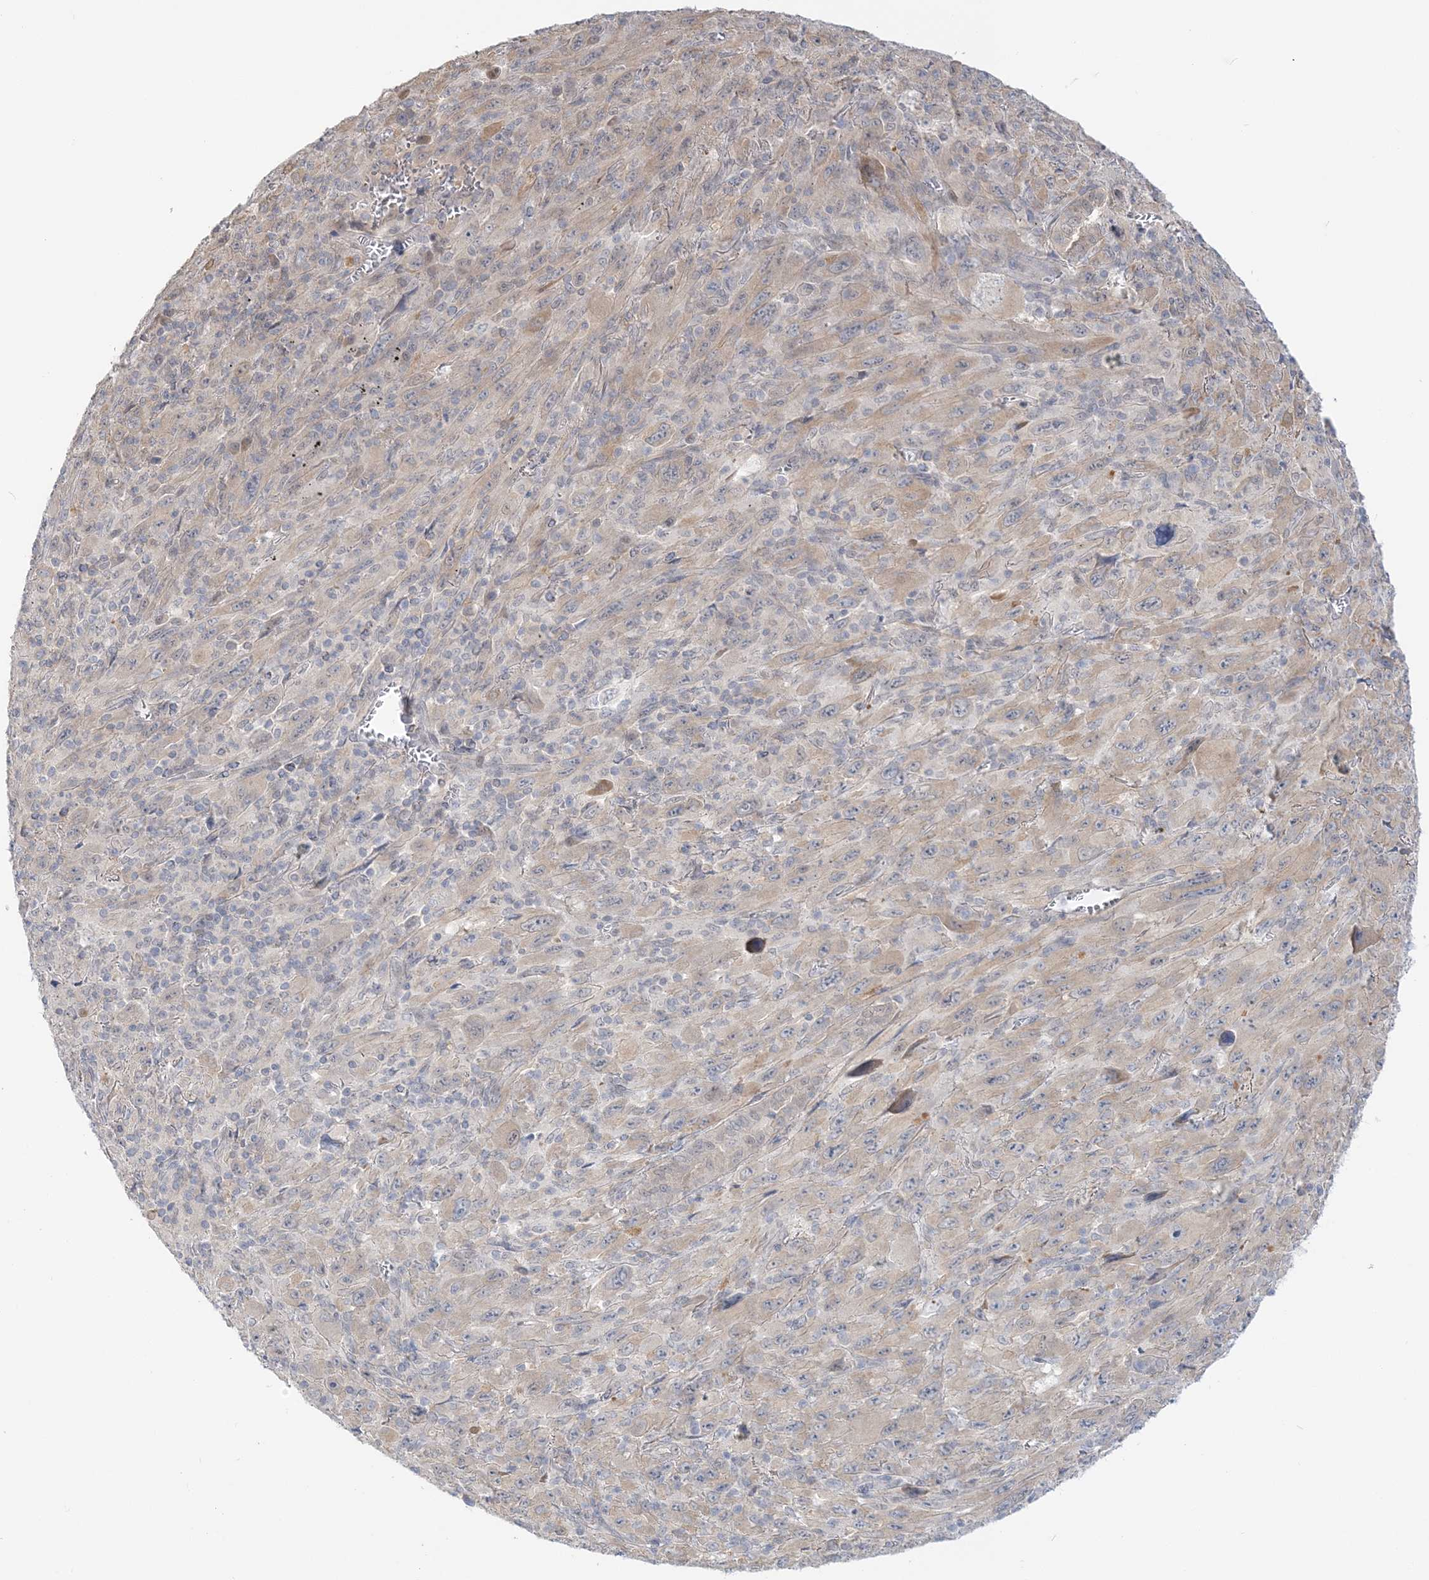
{"staining": {"intensity": "weak", "quantity": "<25%", "location": "cytoplasmic/membranous"}, "tissue": "melanoma", "cell_type": "Tumor cells", "image_type": "cancer", "snomed": [{"axis": "morphology", "description": "Malignant melanoma, Metastatic site"}, {"axis": "topography", "description": "Skin"}], "caption": "Malignant melanoma (metastatic site) stained for a protein using IHC exhibits no staining tumor cells.", "gene": "THADA", "patient": {"sex": "female", "age": 56}}